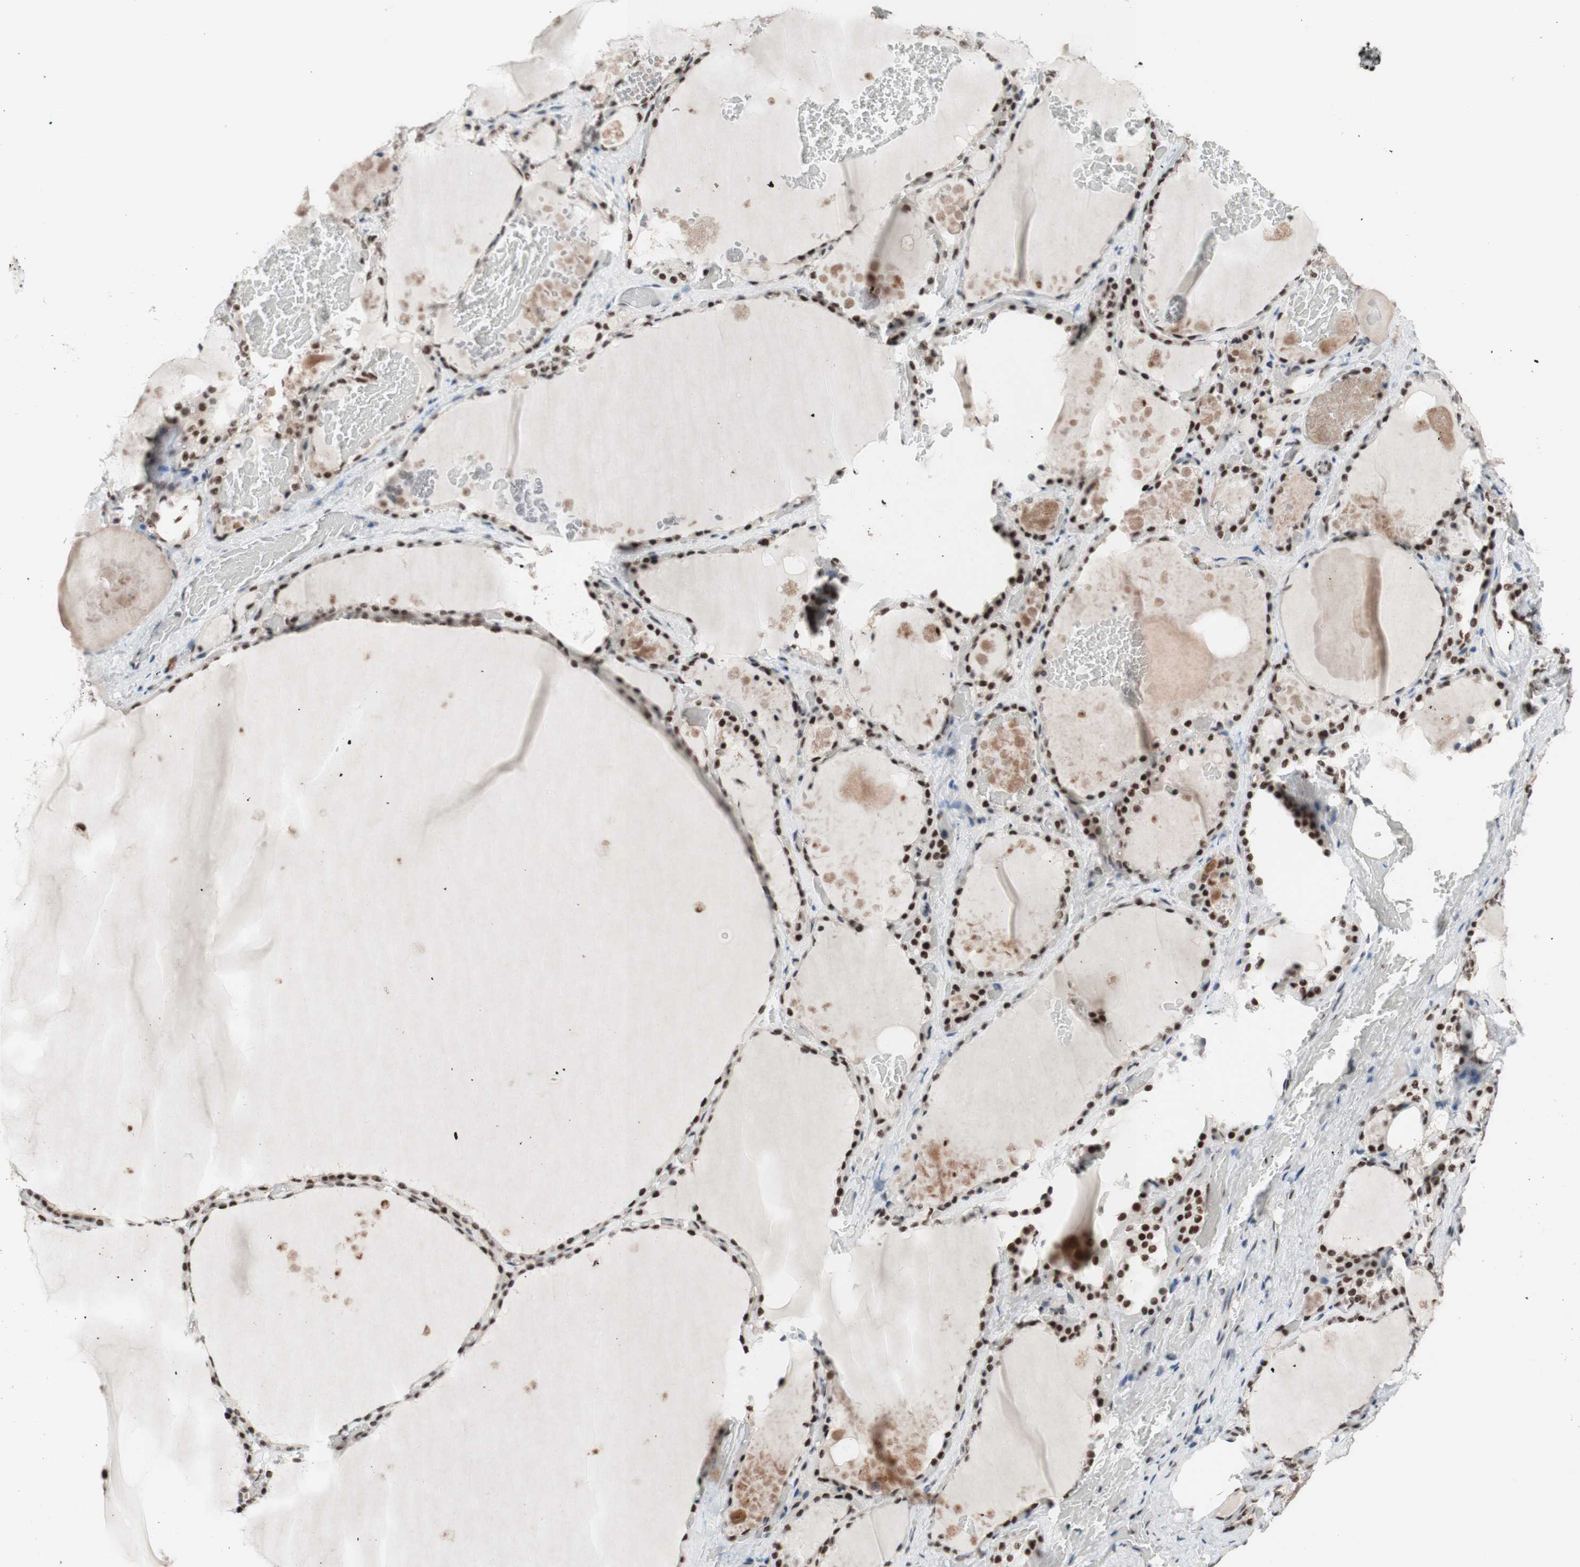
{"staining": {"intensity": "strong", "quantity": ">75%", "location": "nuclear"}, "tissue": "thyroid gland", "cell_type": "Glandular cells", "image_type": "normal", "snomed": [{"axis": "morphology", "description": "Normal tissue, NOS"}, {"axis": "topography", "description": "Thyroid gland"}], "caption": "Immunohistochemical staining of unremarkable thyroid gland demonstrates >75% levels of strong nuclear protein staining in about >75% of glandular cells. (Brightfield microscopy of DAB IHC at high magnification).", "gene": "PRPF19", "patient": {"sex": "male", "age": 61}}